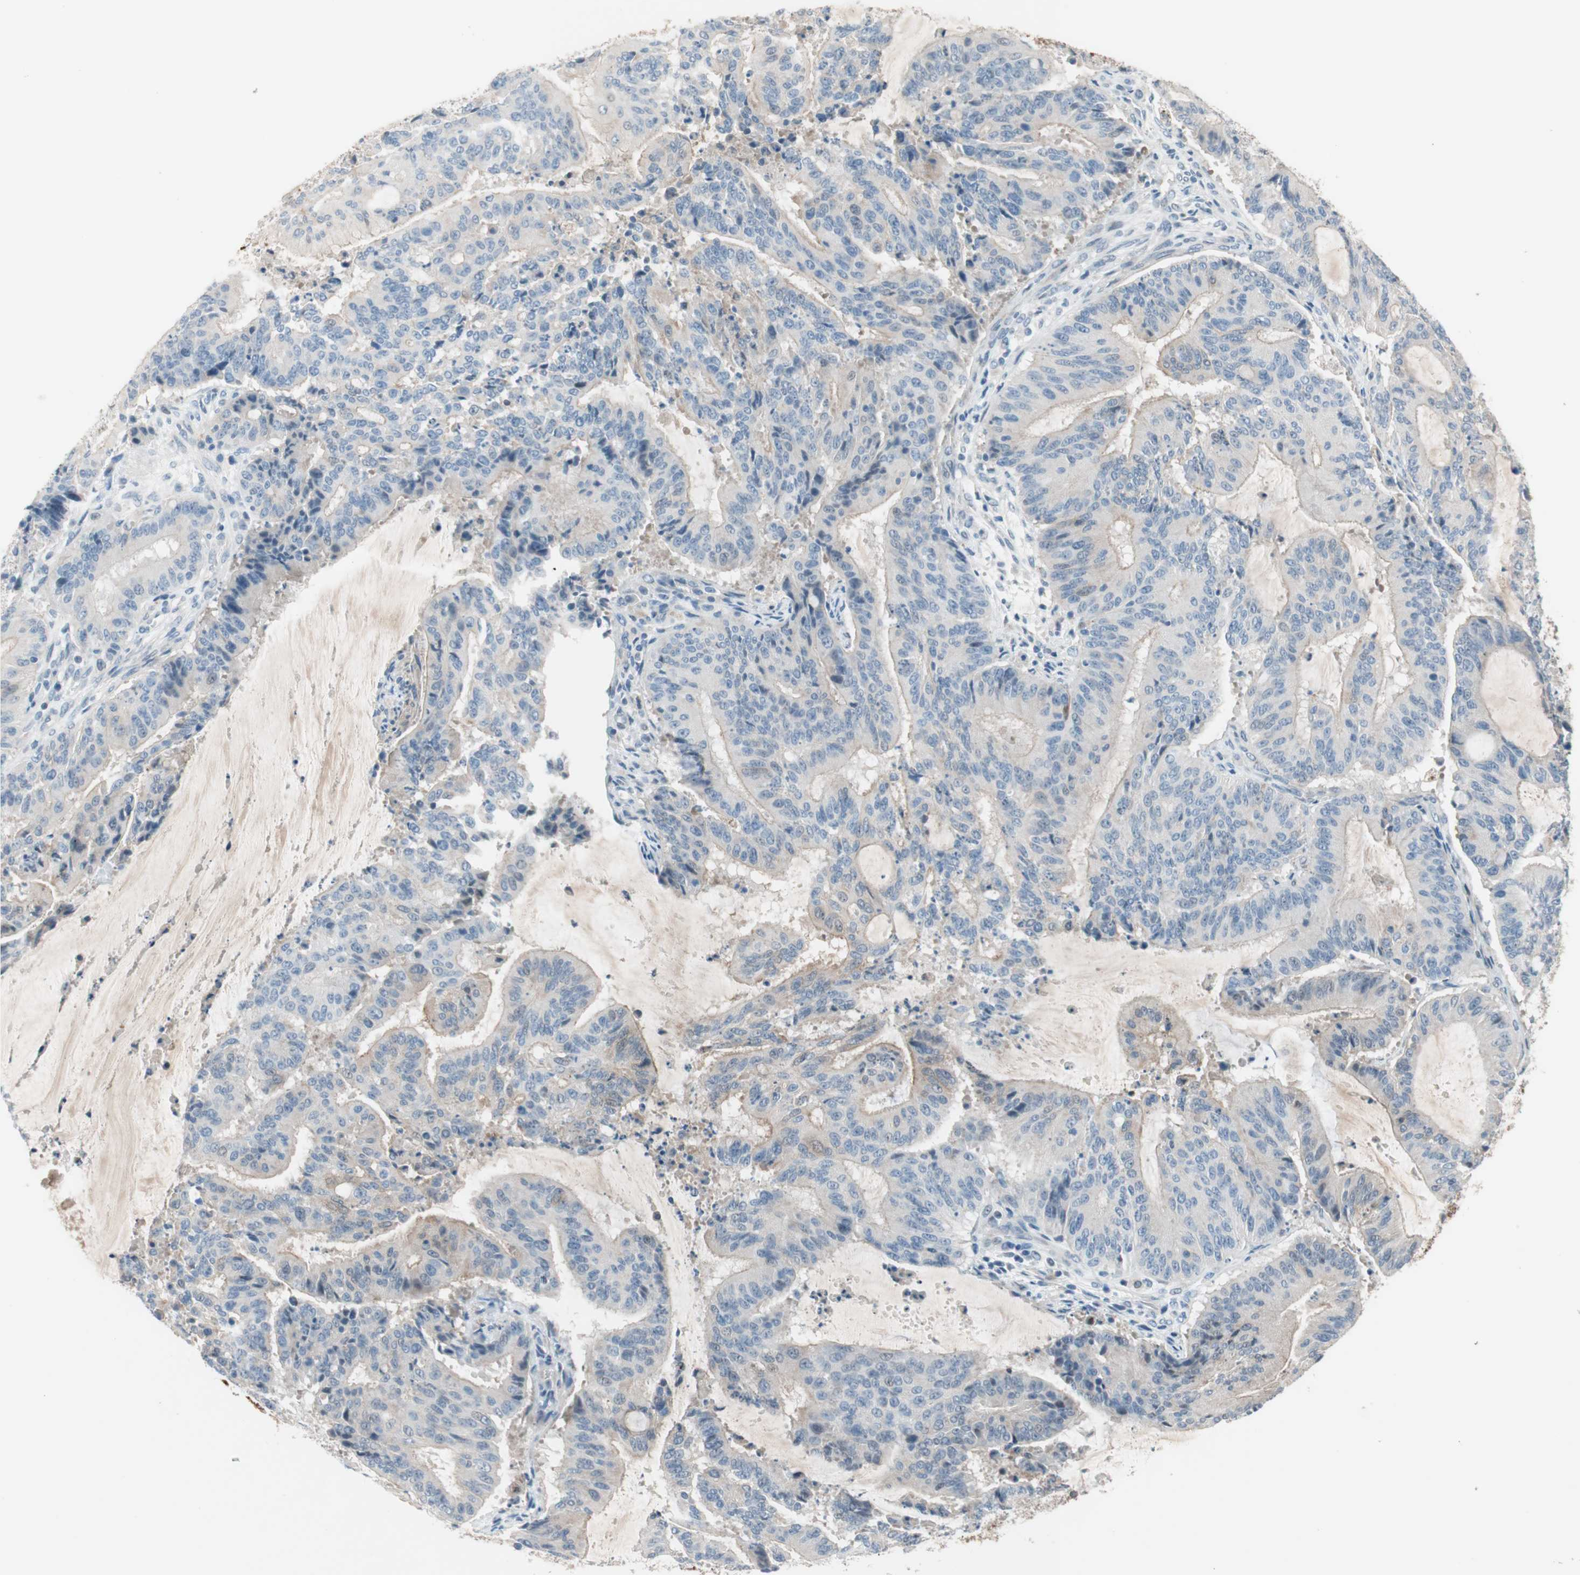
{"staining": {"intensity": "negative", "quantity": "none", "location": "none"}, "tissue": "liver cancer", "cell_type": "Tumor cells", "image_type": "cancer", "snomed": [{"axis": "morphology", "description": "Cholangiocarcinoma"}, {"axis": "topography", "description": "Liver"}], "caption": "This is a image of immunohistochemistry staining of liver cancer (cholangiocarcinoma), which shows no expression in tumor cells.", "gene": "PDZK1", "patient": {"sex": "female", "age": 73}}